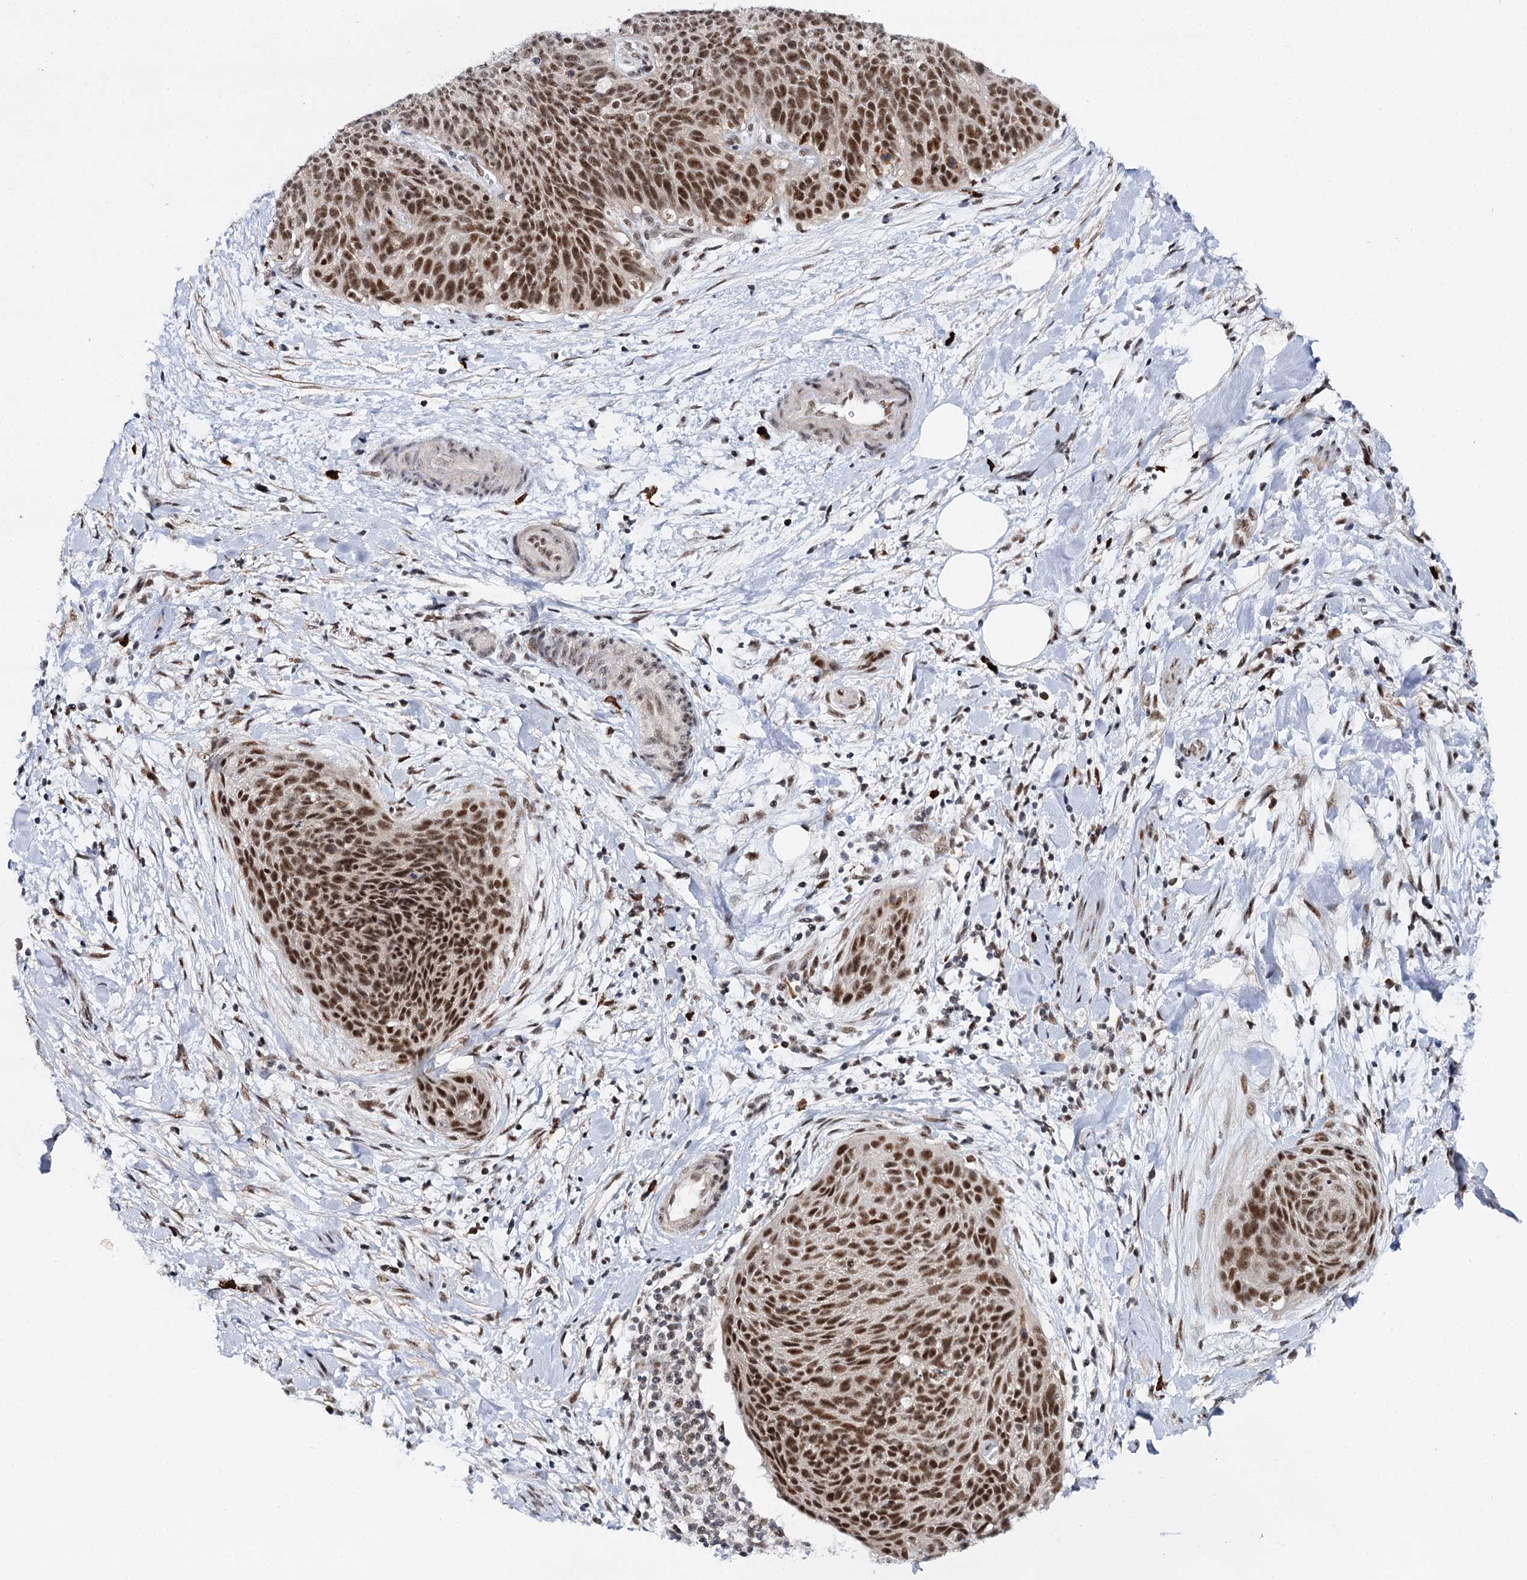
{"staining": {"intensity": "moderate", "quantity": ">75%", "location": "nuclear"}, "tissue": "cervical cancer", "cell_type": "Tumor cells", "image_type": "cancer", "snomed": [{"axis": "morphology", "description": "Squamous cell carcinoma, NOS"}, {"axis": "topography", "description": "Cervix"}], "caption": "Protein expression analysis of human squamous cell carcinoma (cervical) reveals moderate nuclear staining in approximately >75% of tumor cells.", "gene": "BUD13", "patient": {"sex": "female", "age": 55}}